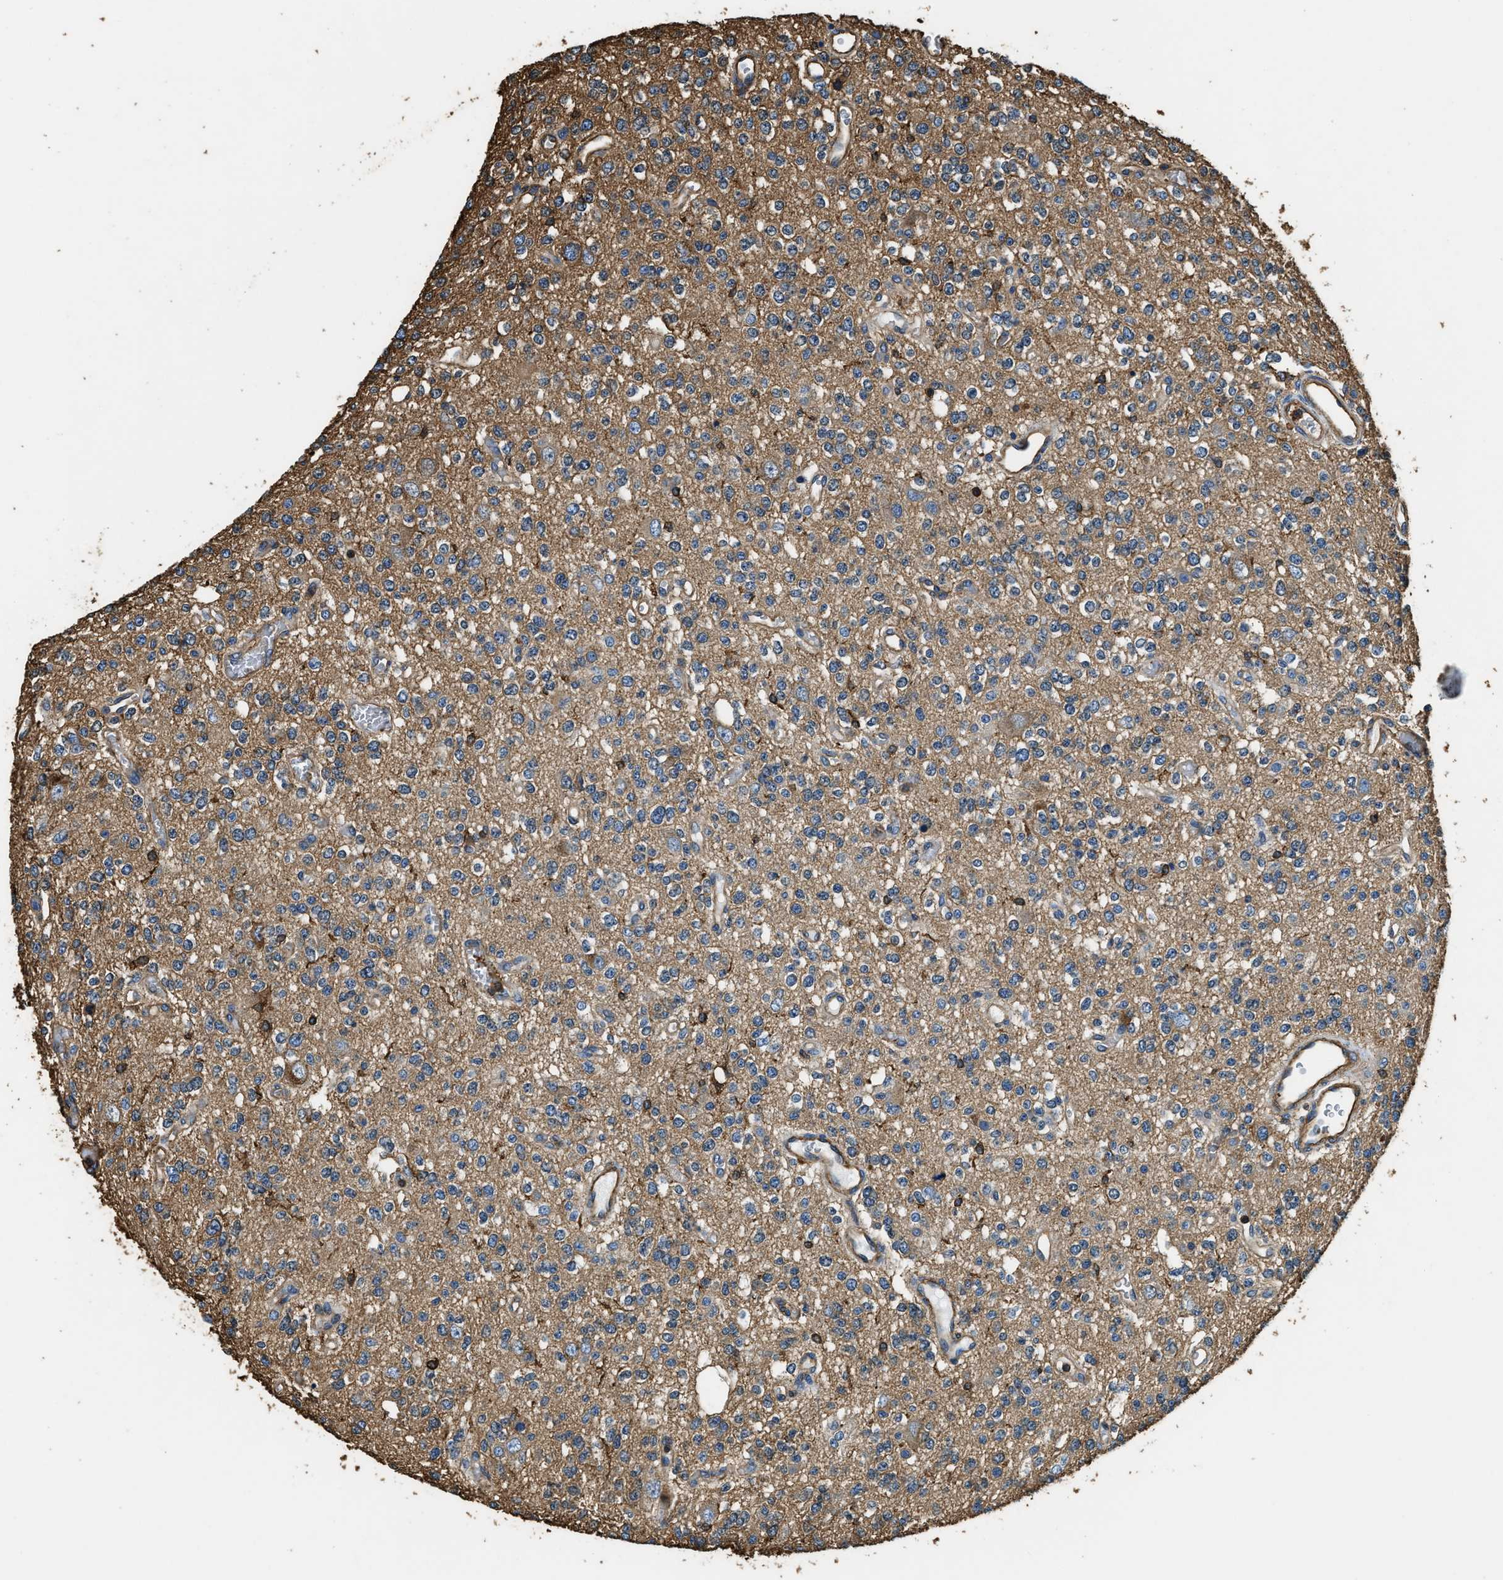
{"staining": {"intensity": "moderate", "quantity": "25%-75%", "location": "cytoplasmic/membranous"}, "tissue": "glioma", "cell_type": "Tumor cells", "image_type": "cancer", "snomed": [{"axis": "morphology", "description": "Glioma, malignant, Low grade"}, {"axis": "topography", "description": "Brain"}], "caption": "Malignant glioma (low-grade) stained with a brown dye exhibits moderate cytoplasmic/membranous positive positivity in about 25%-75% of tumor cells.", "gene": "ACCS", "patient": {"sex": "male", "age": 38}}